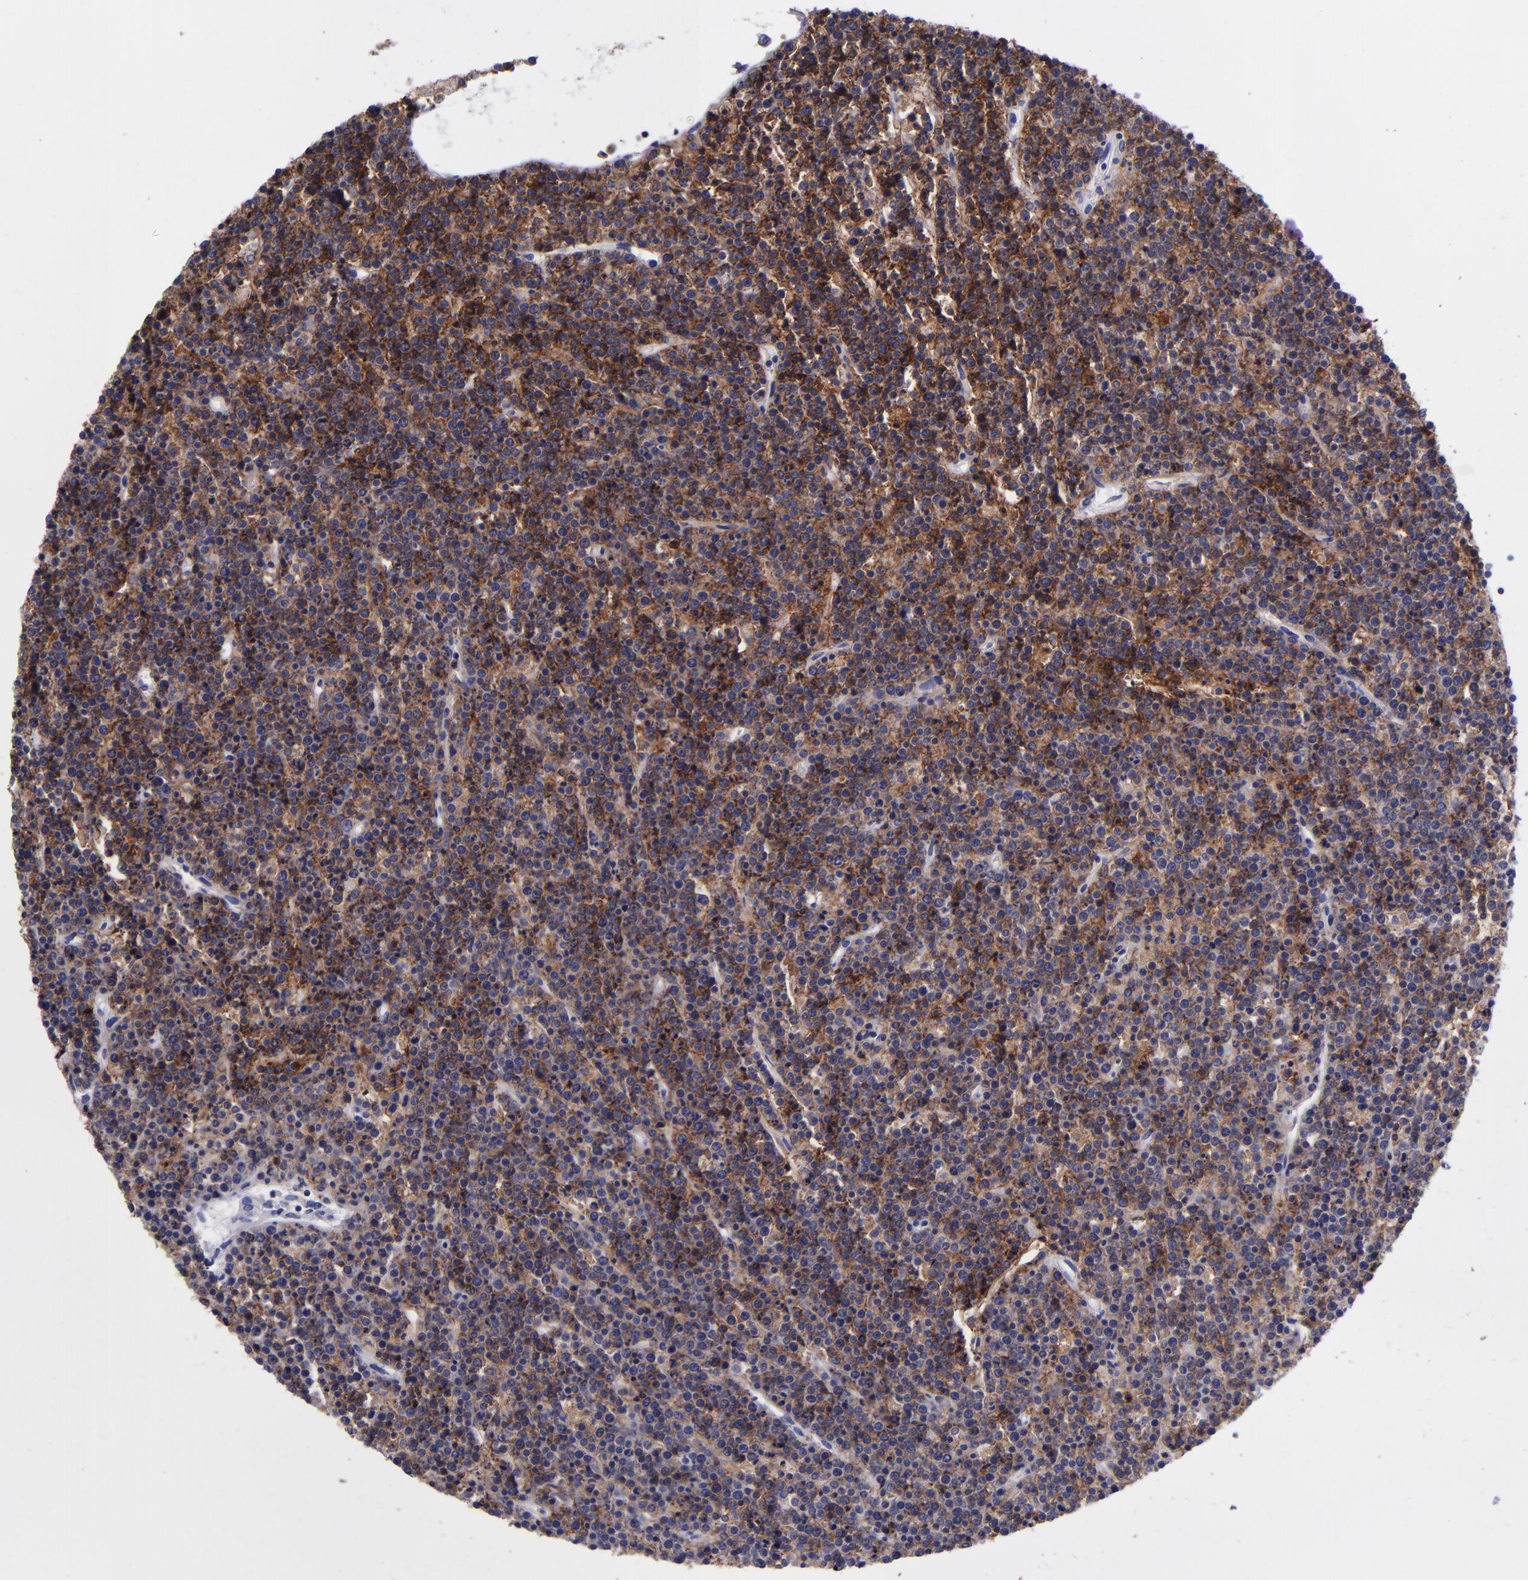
{"staining": {"intensity": "moderate", "quantity": ">75%", "location": "cytoplasmic/membranous"}, "tissue": "lymphoma", "cell_type": "Tumor cells", "image_type": "cancer", "snomed": [{"axis": "morphology", "description": "Malignant lymphoma, non-Hodgkin's type, High grade"}, {"axis": "topography", "description": "Ovary"}], "caption": "This micrograph shows high-grade malignant lymphoma, non-Hodgkin's type stained with immunohistochemistry to label a protein in brown. The cytoplasmic/membranous of tumor cells show moderate positivity for the protein. Nuclei are counter-stained blue.", "gene": "CD37", "patient": {"sex": "female", "age": 56}}